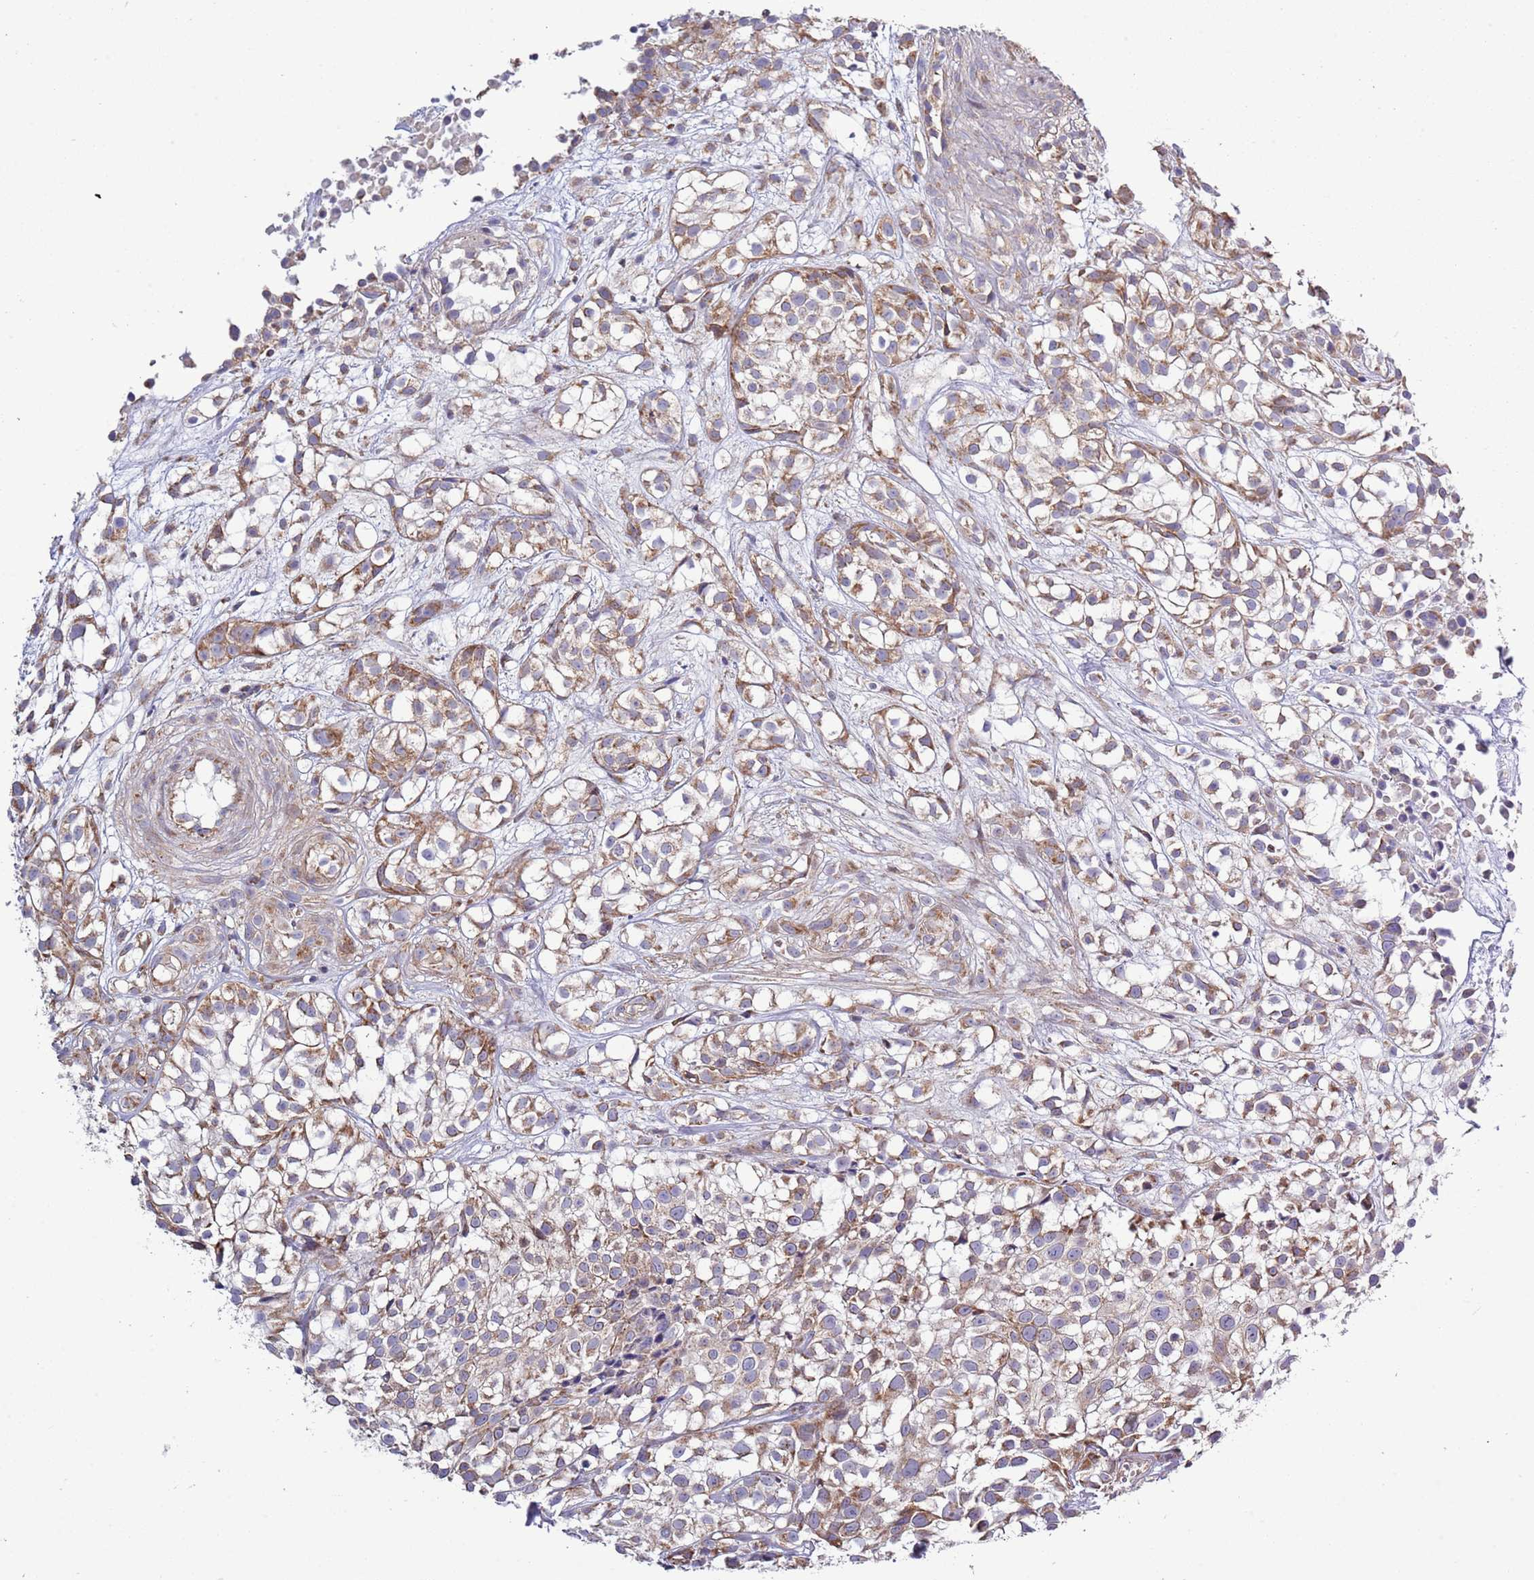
{"staining": {"intensity": "moderate", "quantity": ">75%", "location": "cytoplasmic/membranous"}, "tissue": "urothelial cancer", "cell_type": "Tumor cells", "image_type": "cancer", "snomed": [{"axis": "morphology", "description": "Urothelial carcinoma, High grade"}, {"axis": "topography", "description": "Urinary bladder"}], "caption": "Tumor cells exhibit medium levels of moderate cytoplasmic/membranous staining in about >75% of cells in human urothelial carcinoma (high-grade).", "gene": "IRS4", "patient": {"sex": "male", "age": 56}}